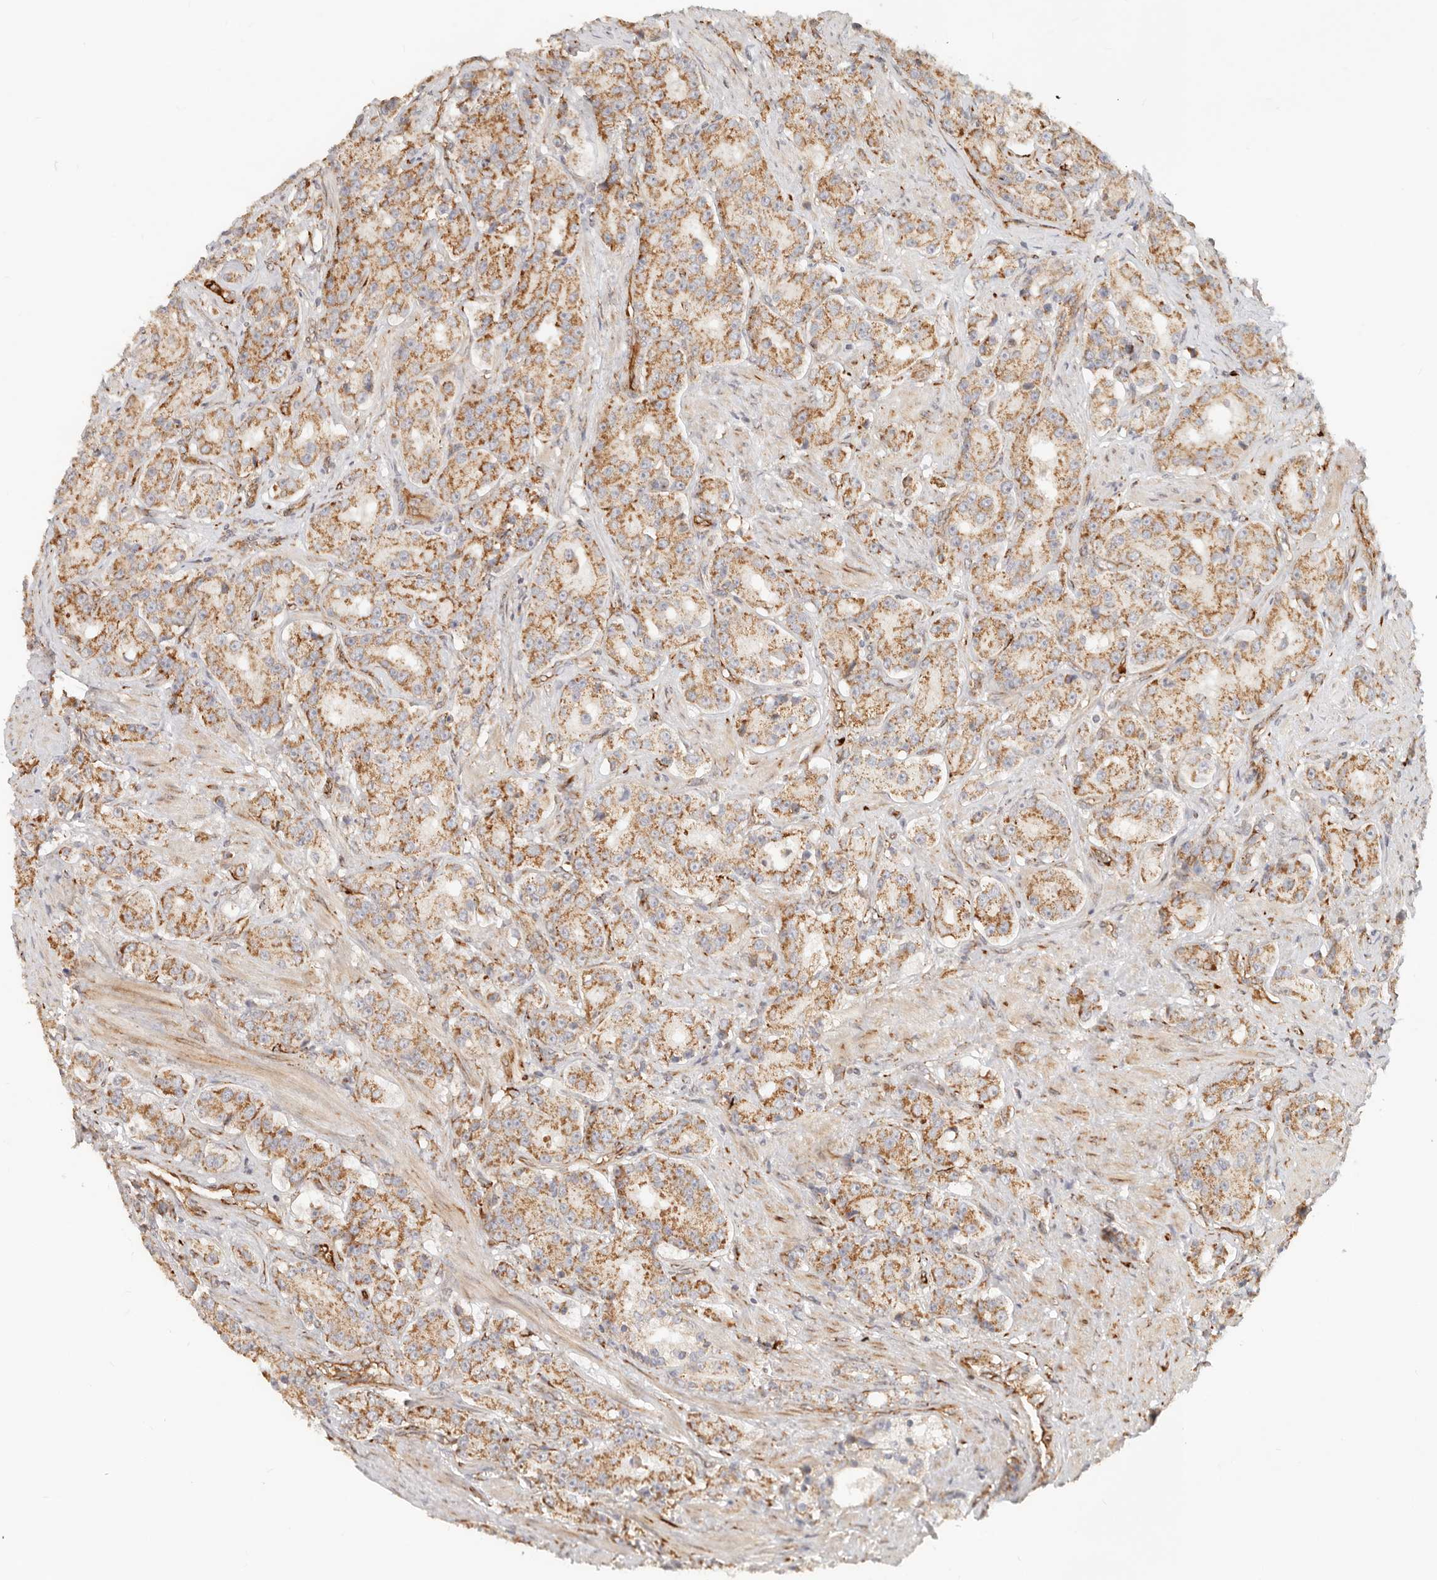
{"staining": {"intensity": "moderate", "quantity": ">75%", "location": "cytoplasmic/membranous"}, "tissue": "prostate cancer", "cell_type": "Tumor cells", "image_type": "cancer", "snomed": [{"axis": "morphology", "description": "Adenocarcinoma, High grade"}, {"axis": "topography", "description": "Prostate"}], "caption": "Prostate cancer (high-grade adenocarcinoma) stained for a protein shows moderate cytoplasmic/membranous positivity in tumor cells.", "gene": "SASS6", "patient": {"sex": "male", "age": 60}}